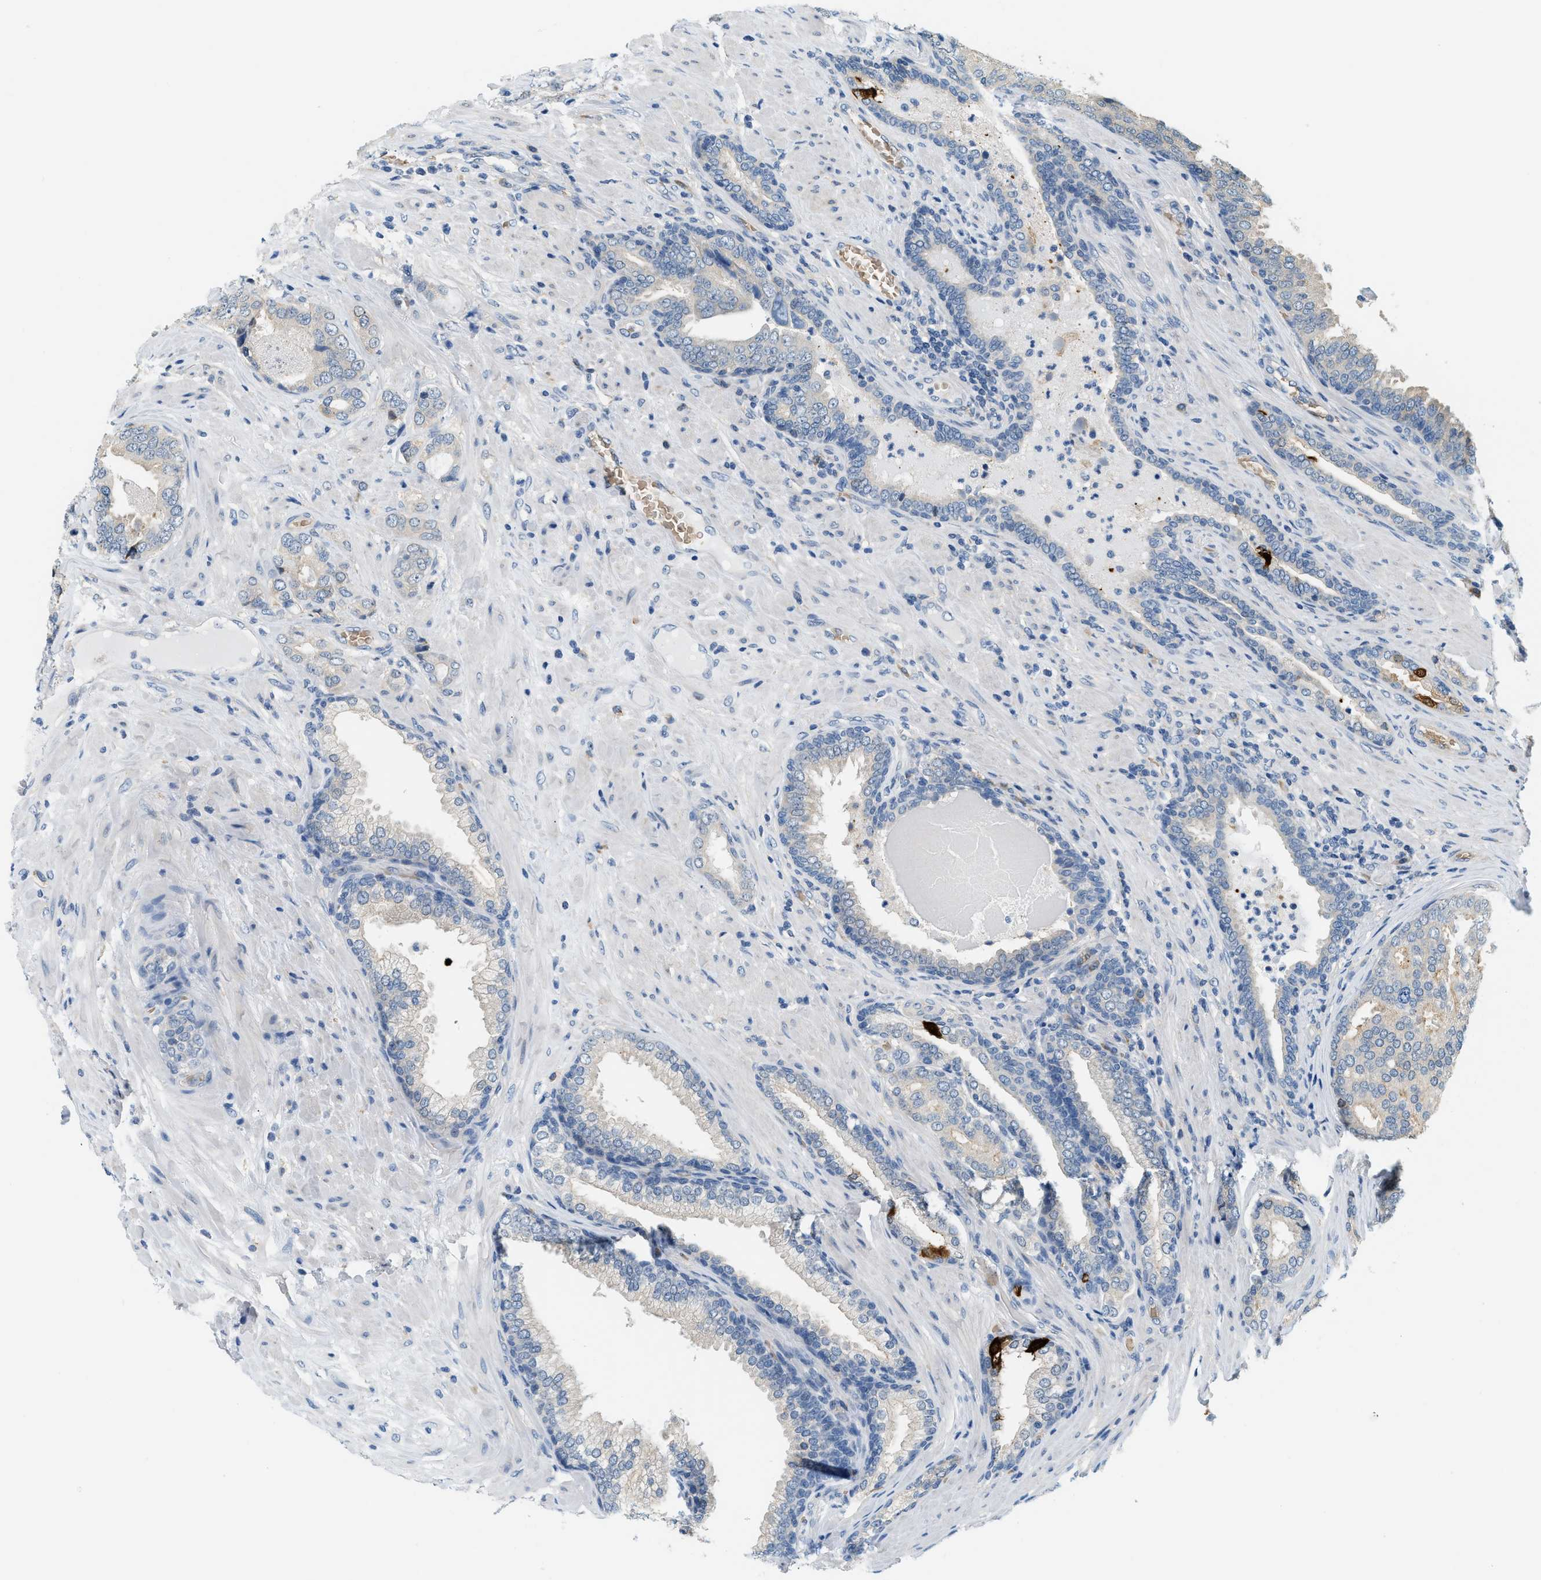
{"staining": {"intensity": "negative", "quantity": "none", "location": "none"}, "tissue": "prostate cancer", "cell_type": "Tumor cells", "image_type": "cancer", "snomed": [{"axis": "morphology", "description": "Adenocarcinoma, High grade"}, {"axis": "topography", "description": "Prostate"}], "caption": "Immunohistochemistry of human prostate cancer shows no staining in tumor cells.", "gene": "CYTH2", "patient": {"sex": "male", "age": 50}}